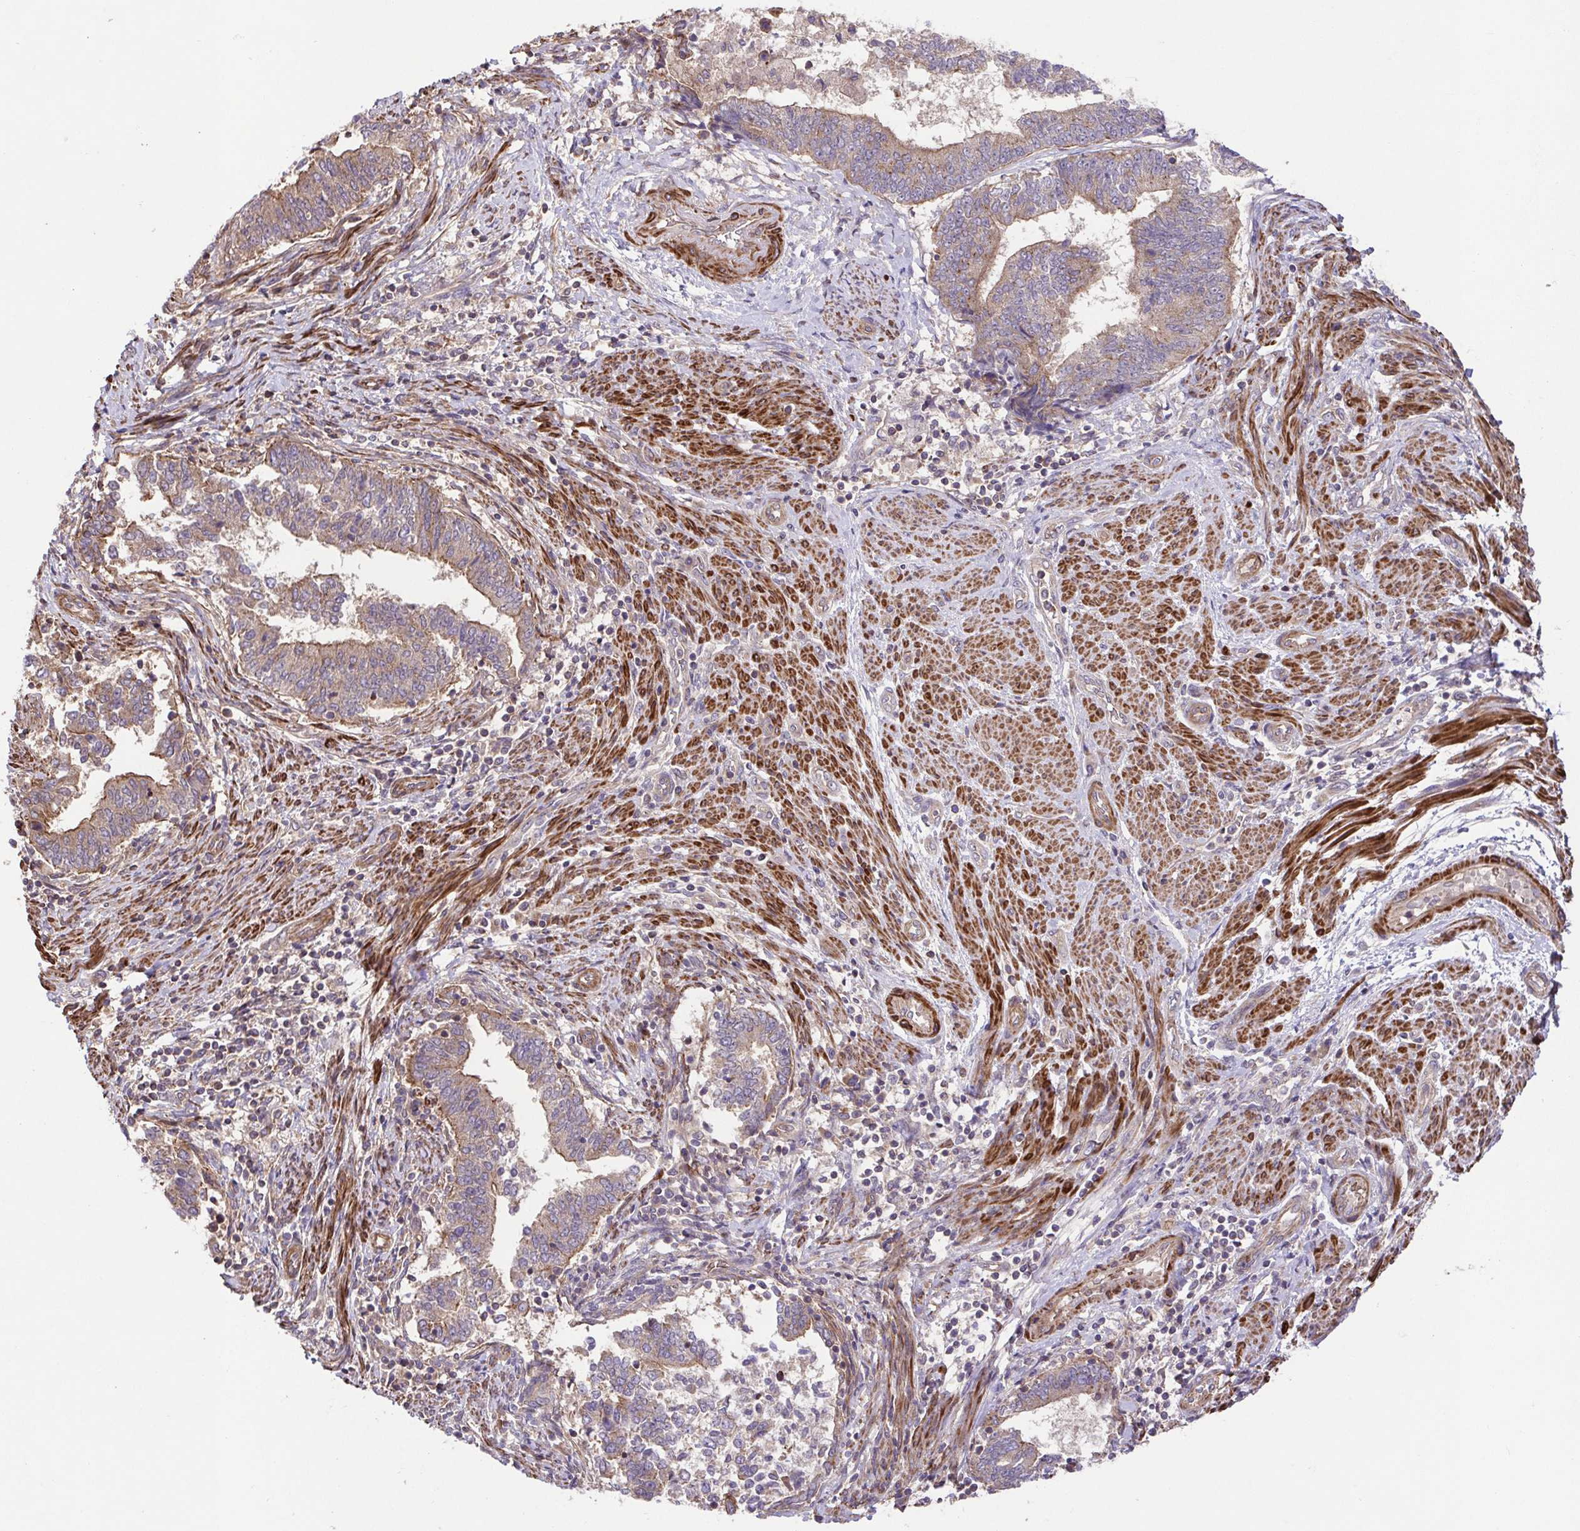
{"staining": {"intensity": "weak", "quantity": "25%-75%", "location": "cytoplasmic/membranous"}, "tissue": "endometrial cancer", "cell_type": "Tumor cells", "image_type": "cancer", "snomed": [{"axis": "morphology", "description": "Adenocarcinoma, NOS"}, {"axis": "topography", "description": "Endometrium"}], "caption": "A histopathology image of human adenocarcinoma (endometrial) stained for a protein shows weak cytoplasmic/membranous brown staining in tumor cells.", "gene": "IDE", "patient": {"sex": "female", "age": 65}}